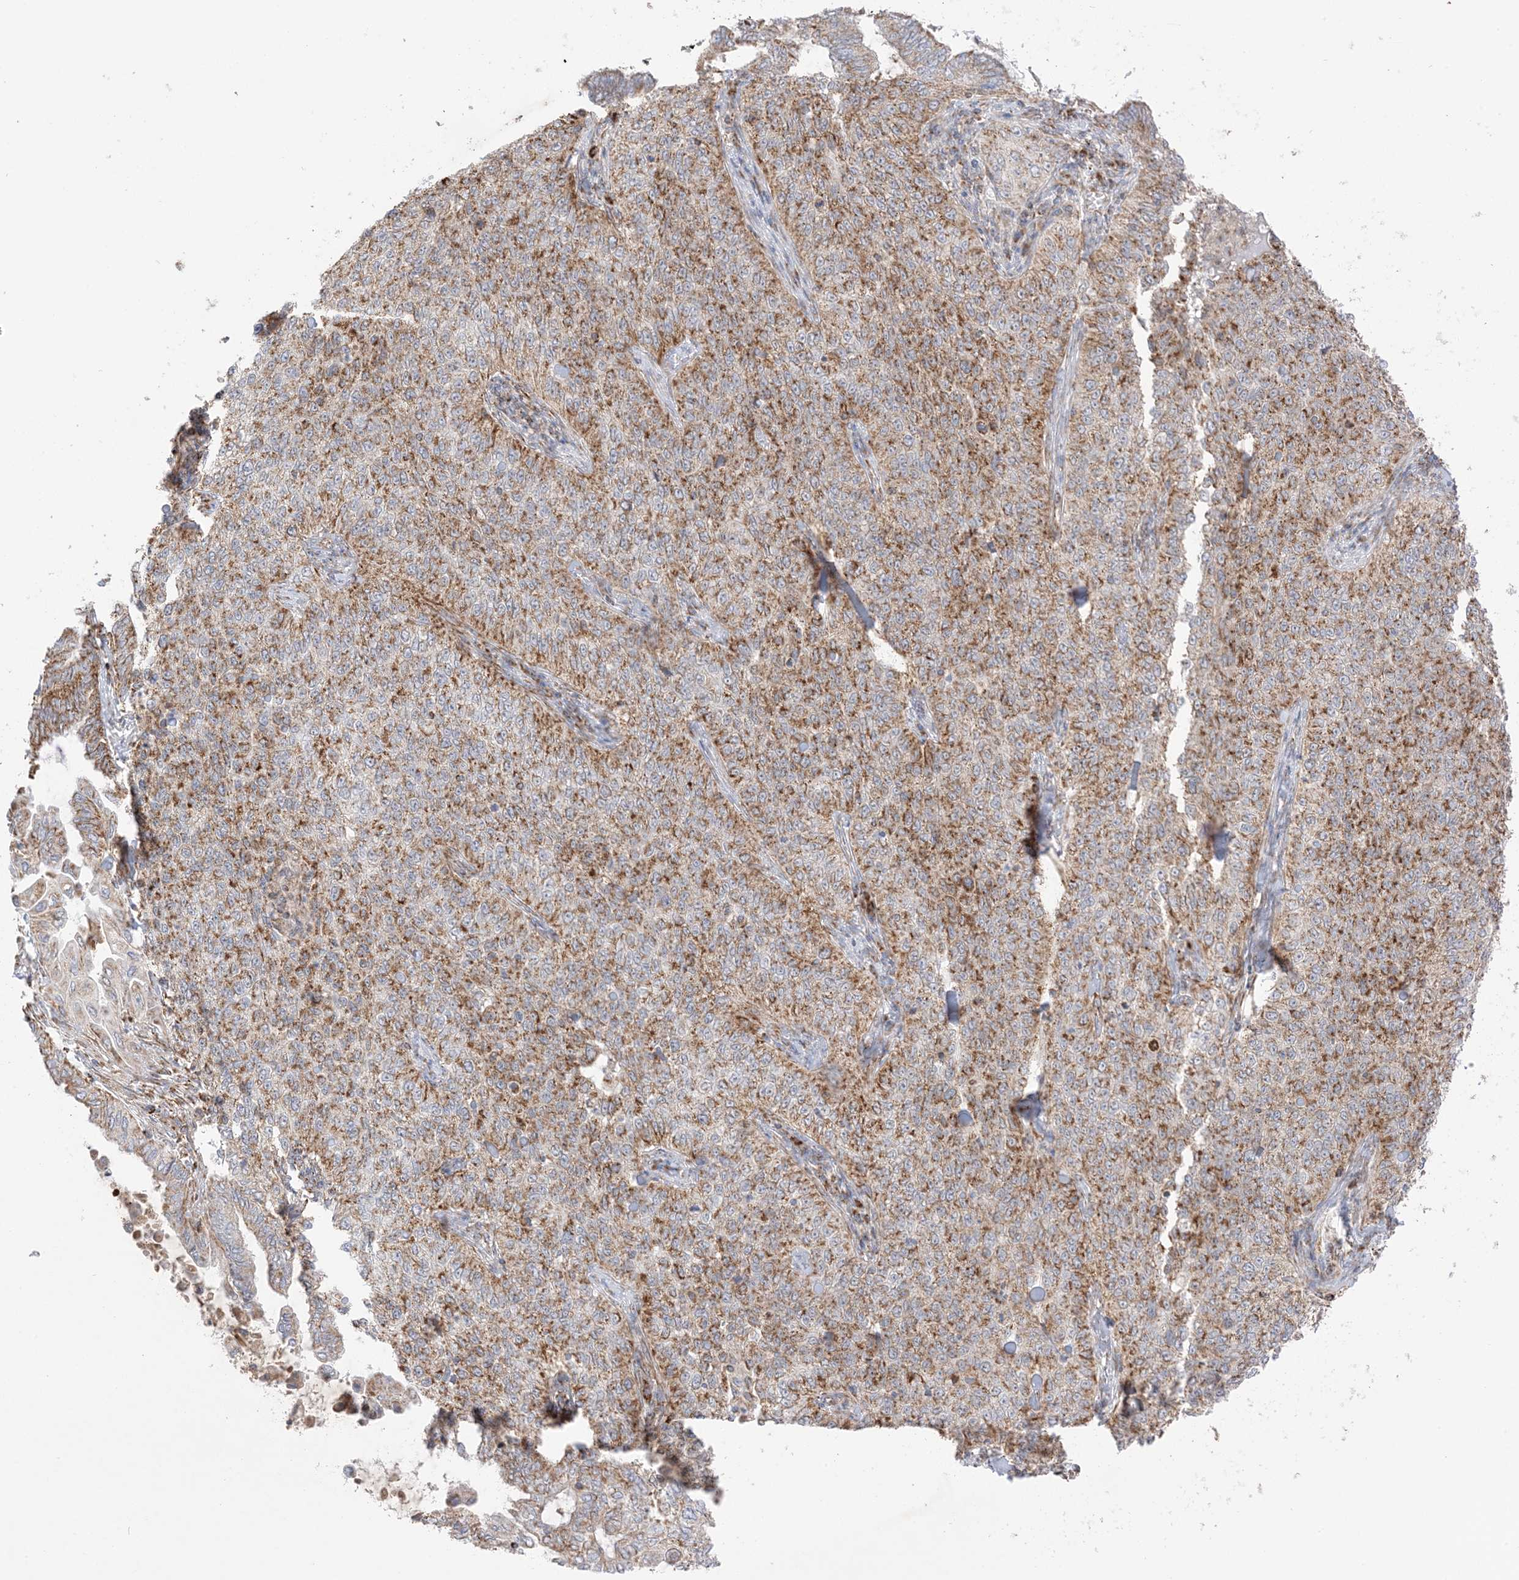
{"staining": {"intensity": "moderate", "quantity": ">75%", "location": "cytoplasmic/membranous"}, "tissue": "cervical cancer", "cell_type": "Tumor cells", "image_type": "cancer", "snomed": [{"axis": "morphology", "description": "Squamous cell carcinoma, NOS"}, {"axis": "topography", "description": "Cervix"}], "caption": "The photomicrograph exhibits staining of cervical cancer, revealing moderate cytoplasmic/membranous protein positivity (brown color) within tumor cells. (brown staining indicates protein expression, while blue staining denotes nuclei).", "gene": "SLC25A12", "patient": {"sex": "female", "age": 35}}